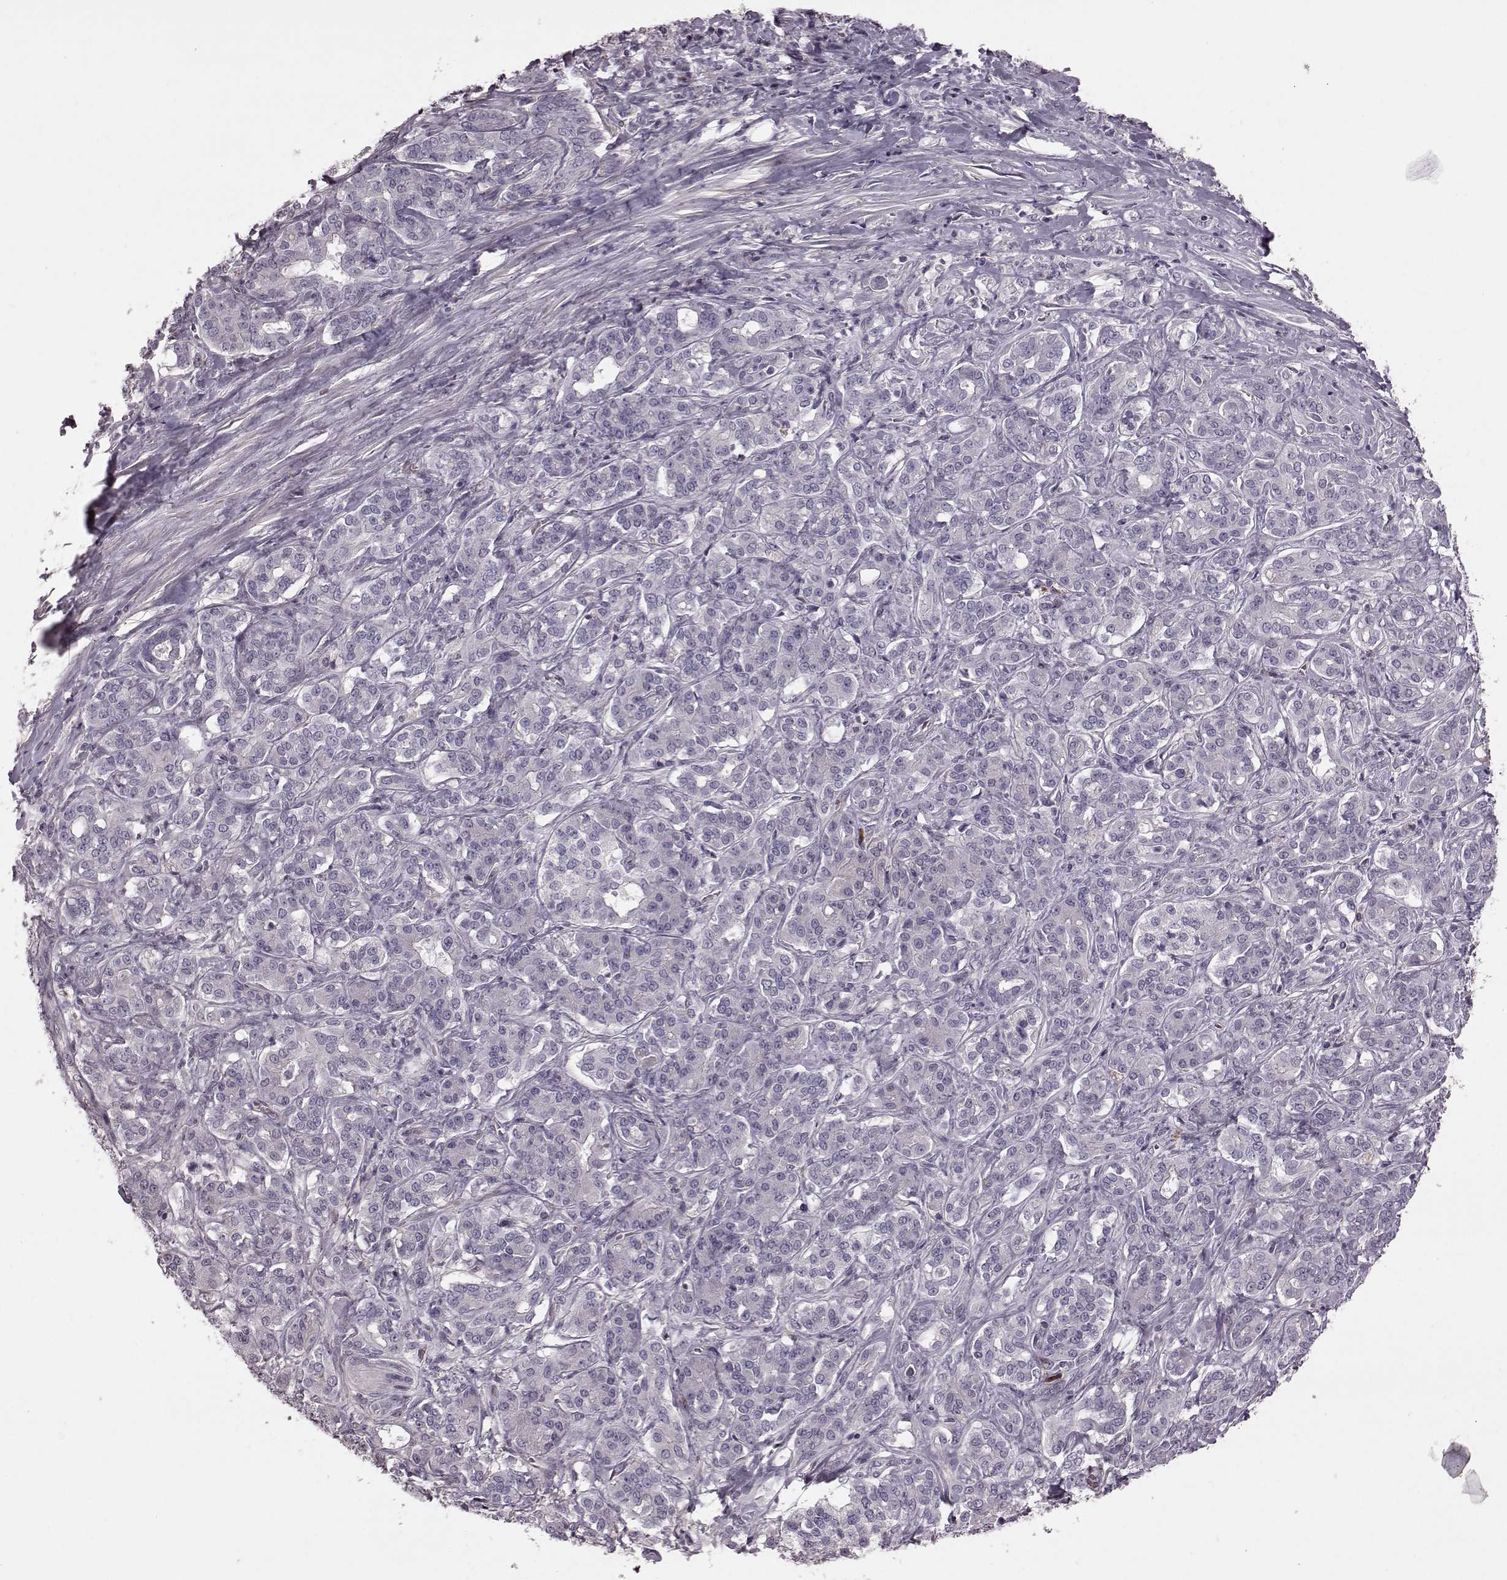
{"staining": {"intensity": "negative", "quantity": "none", "location": "none"}, "tissue": "pancreatic cancer", "cell_type": "Tumor cells", "image_type": "cancer", "snomed": [{"axis": "morphology", "description": "Normal tissue, NOS"}, {"axis": "morphology", "description": "Inflammation, NOS"}, {"axis": "morphology", "description": "Adenocarcinoma, NOS"}, {"axis": "topography", "description": "Pancreas"}], "caption": "A high-resolution histopathology image shows IHC staining of adenocarcinoma (pancreatic), which displays no significant positivity in tumor cells. The staining is performed using DAB (3,3'-diaminobenzidine) brown chromogen with nuclei counter-stained in using hematoxylin.", "gene": "PDCD1", "patient": {"sex": "male", "age": 57}}